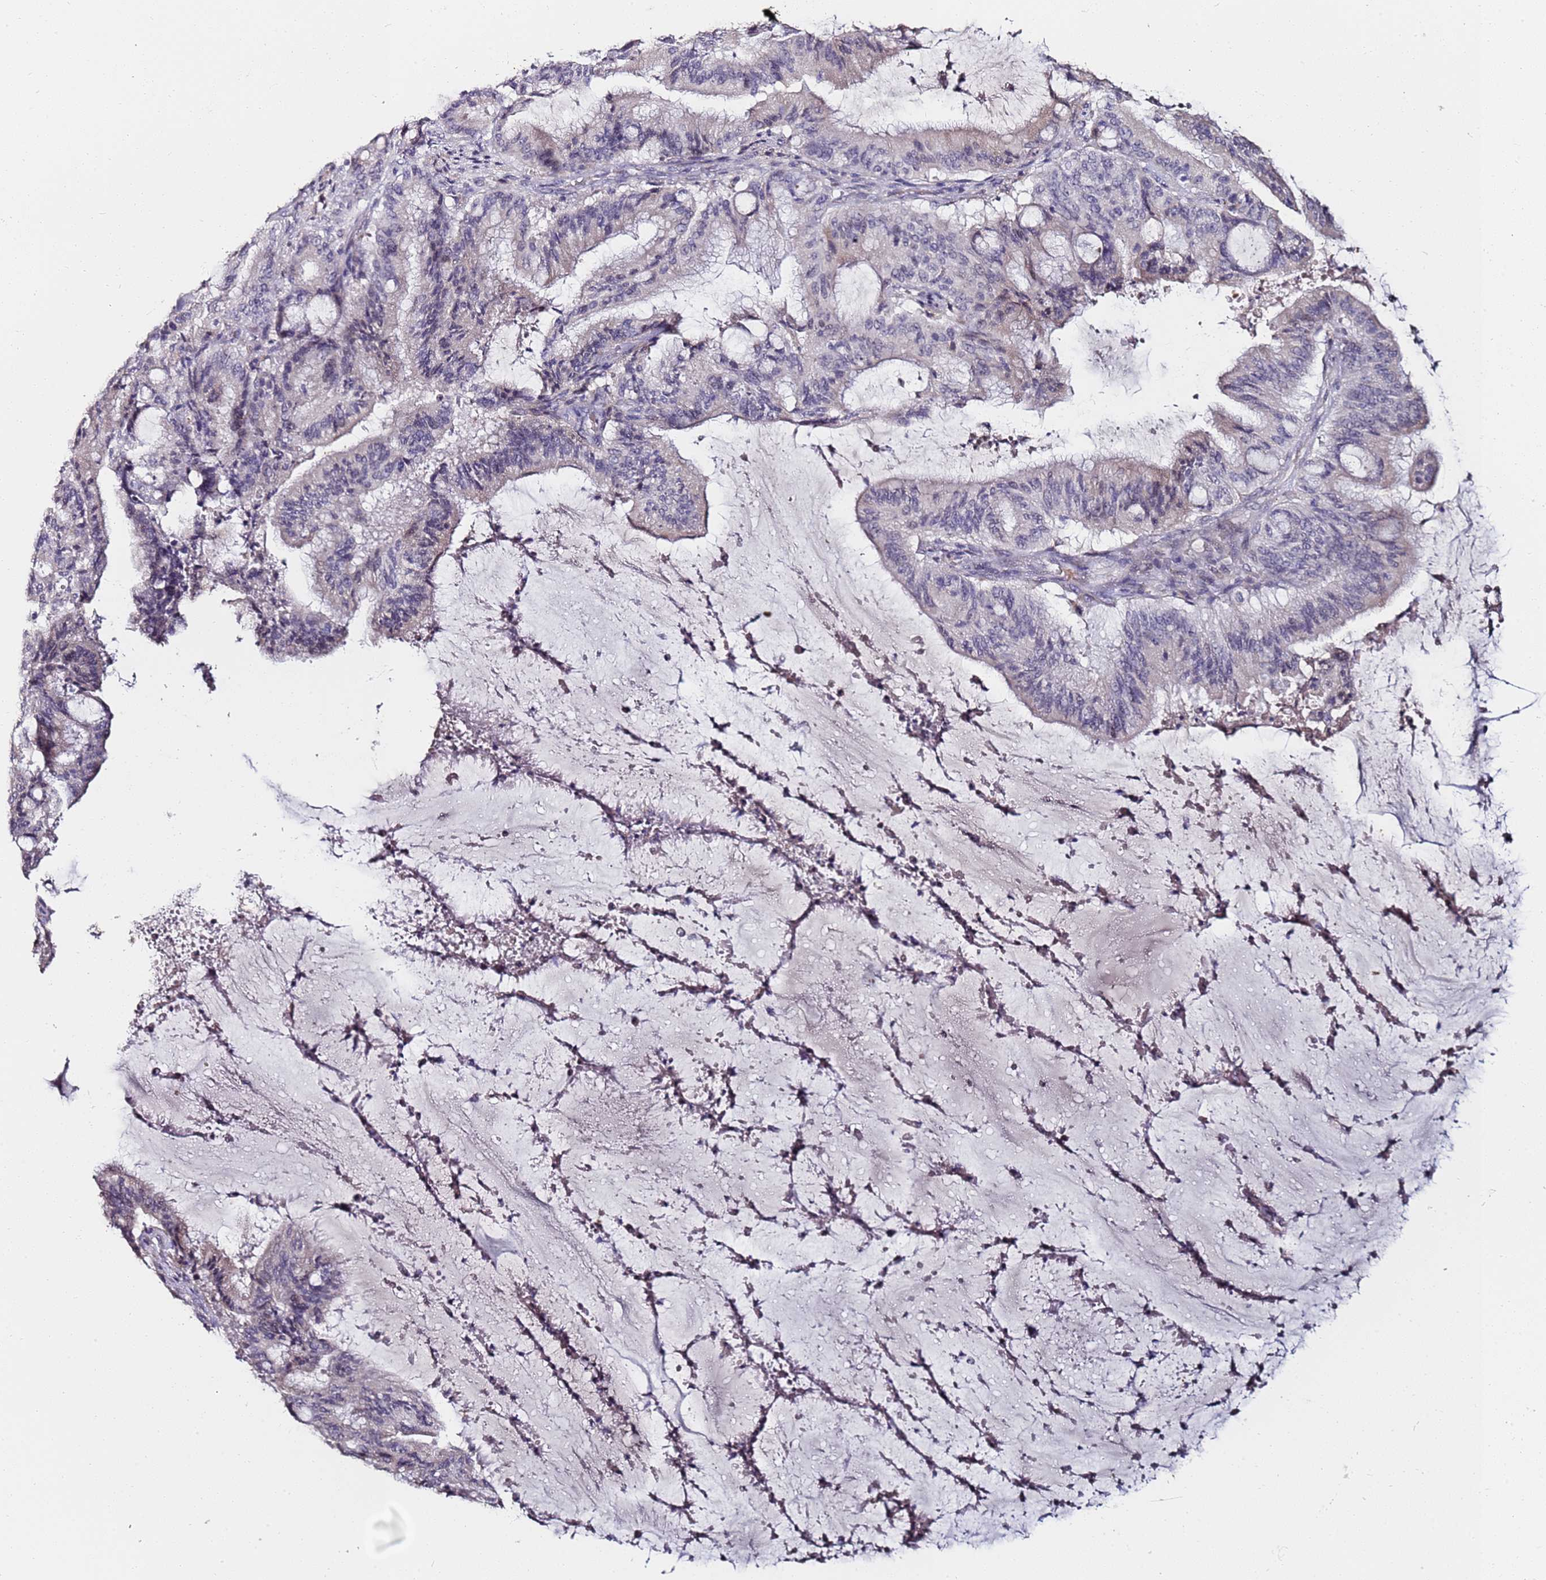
{"staining": {"intensity": "negative", "quantity": "none", "location": "none"}, "tissue": "liver cancer", "cell_type": "Tumor cells", "image_type": "cancer", "snomed": [{"axis": "morphology", "description": "Normal tissue, NOS"}, {"axis": "morphology", "description": "Cholangiocarcinoma"}, {"axis": "topography", "description": "Liver"}, {"axis": "topography", "description": "Peripheral nerve tissue"}], "caption": "DAB immunohistochemical staining of human liver cancer exhibits no significant positivity in tumor cells.", "gene": "C3orf80", "patient": {"sex": "female", "age": 73}}